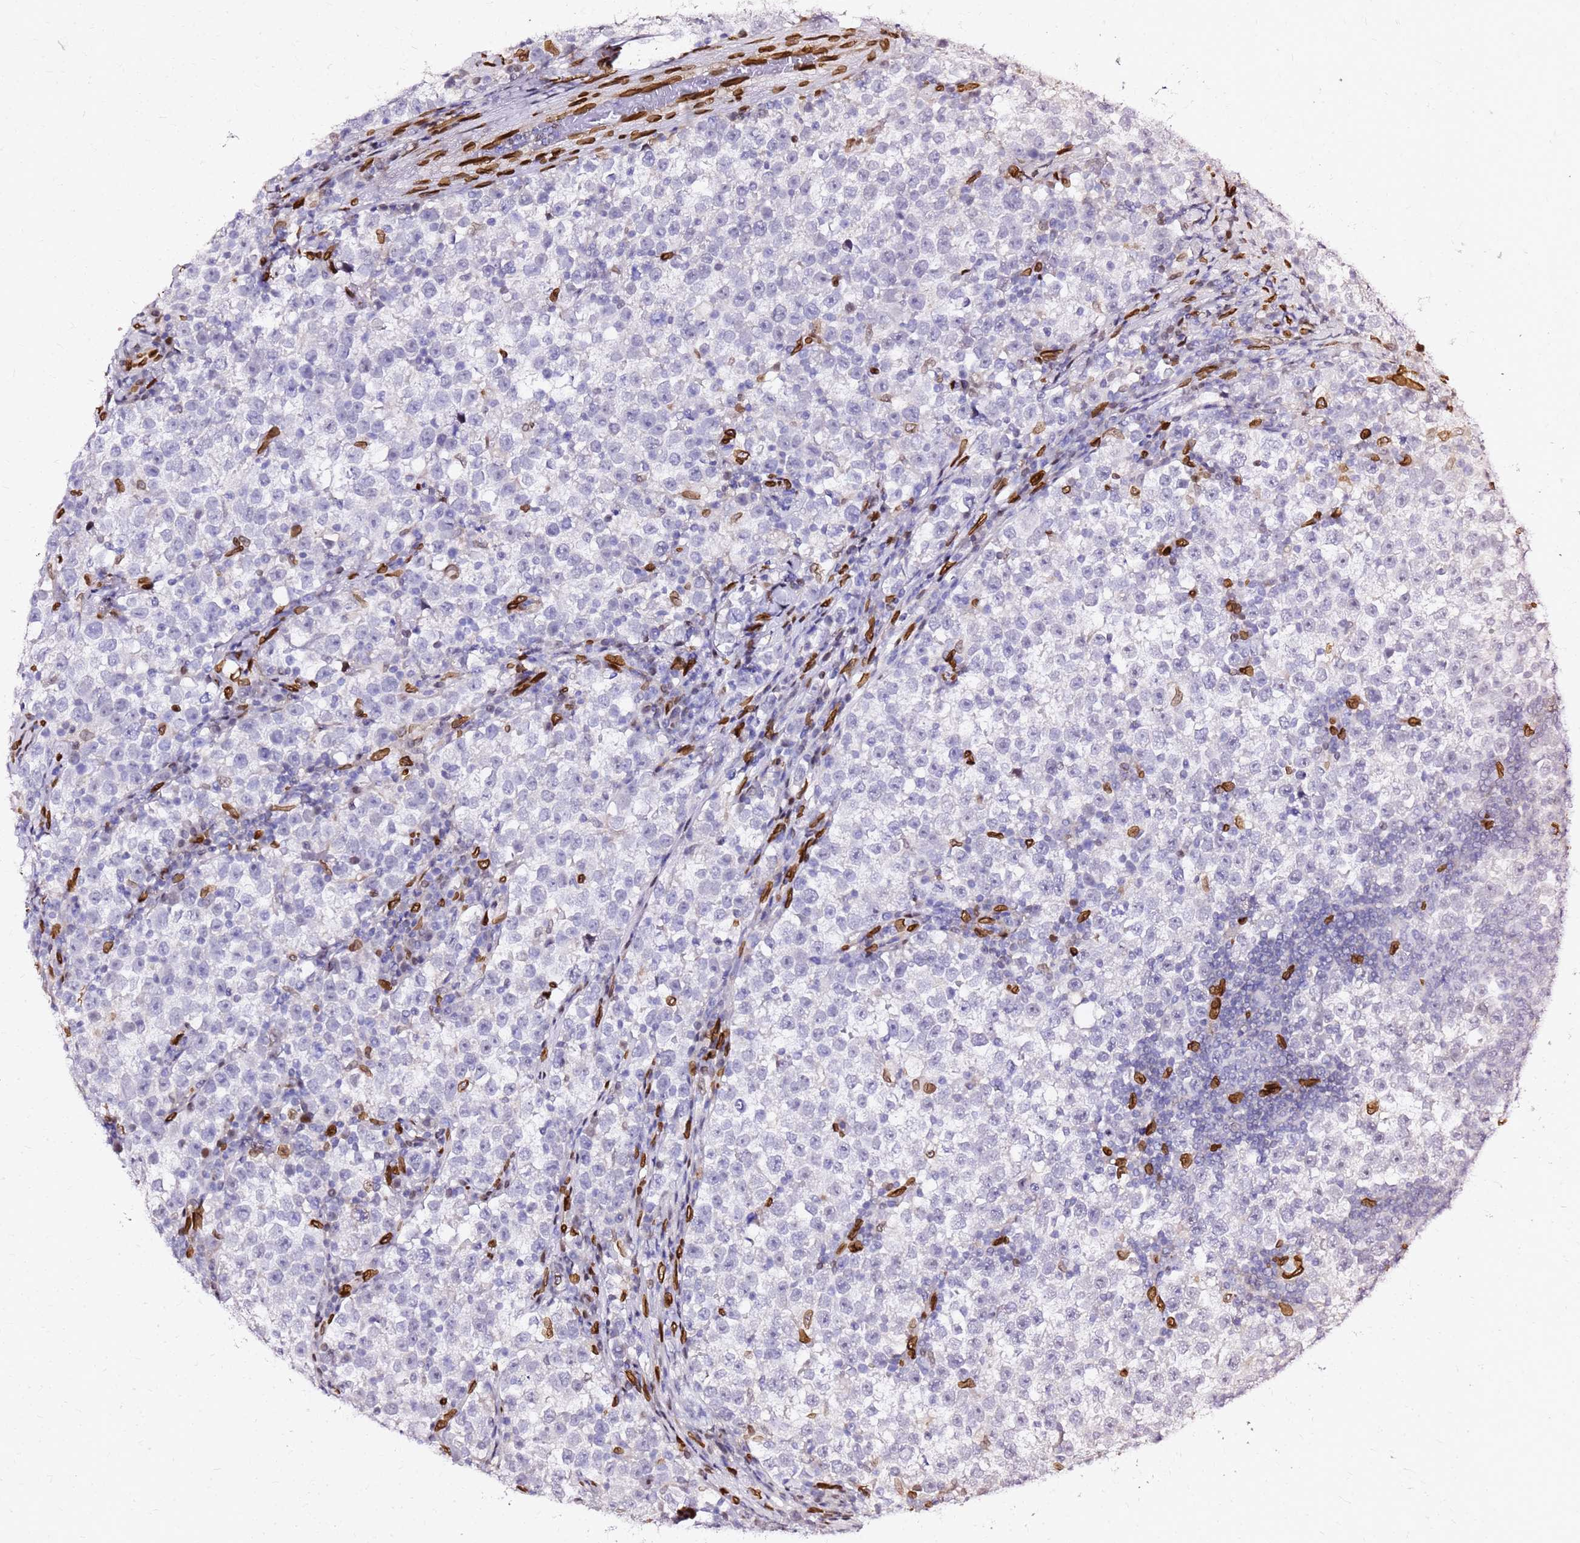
{"staining": {"intensity": "negative", "quantity": "none", "location": "none"}, "tissue": "testis cancer", "cell_type": "Tumor cells", "image_type": "cancer", "snomed": [{"axis": "morphology", "description": "Normal tissue, NOS"}, {"axis": "morphology", "description": "Seminoma, NOS"}, {"axis": "topography", "description": "Testis"}], "caption": "A histopathology image of testis seminoma stained for a protein demonstrates no brown staining in tumor cells.", "gene": "C6orf141", "patient": {"sex": "male", "age": 43}}